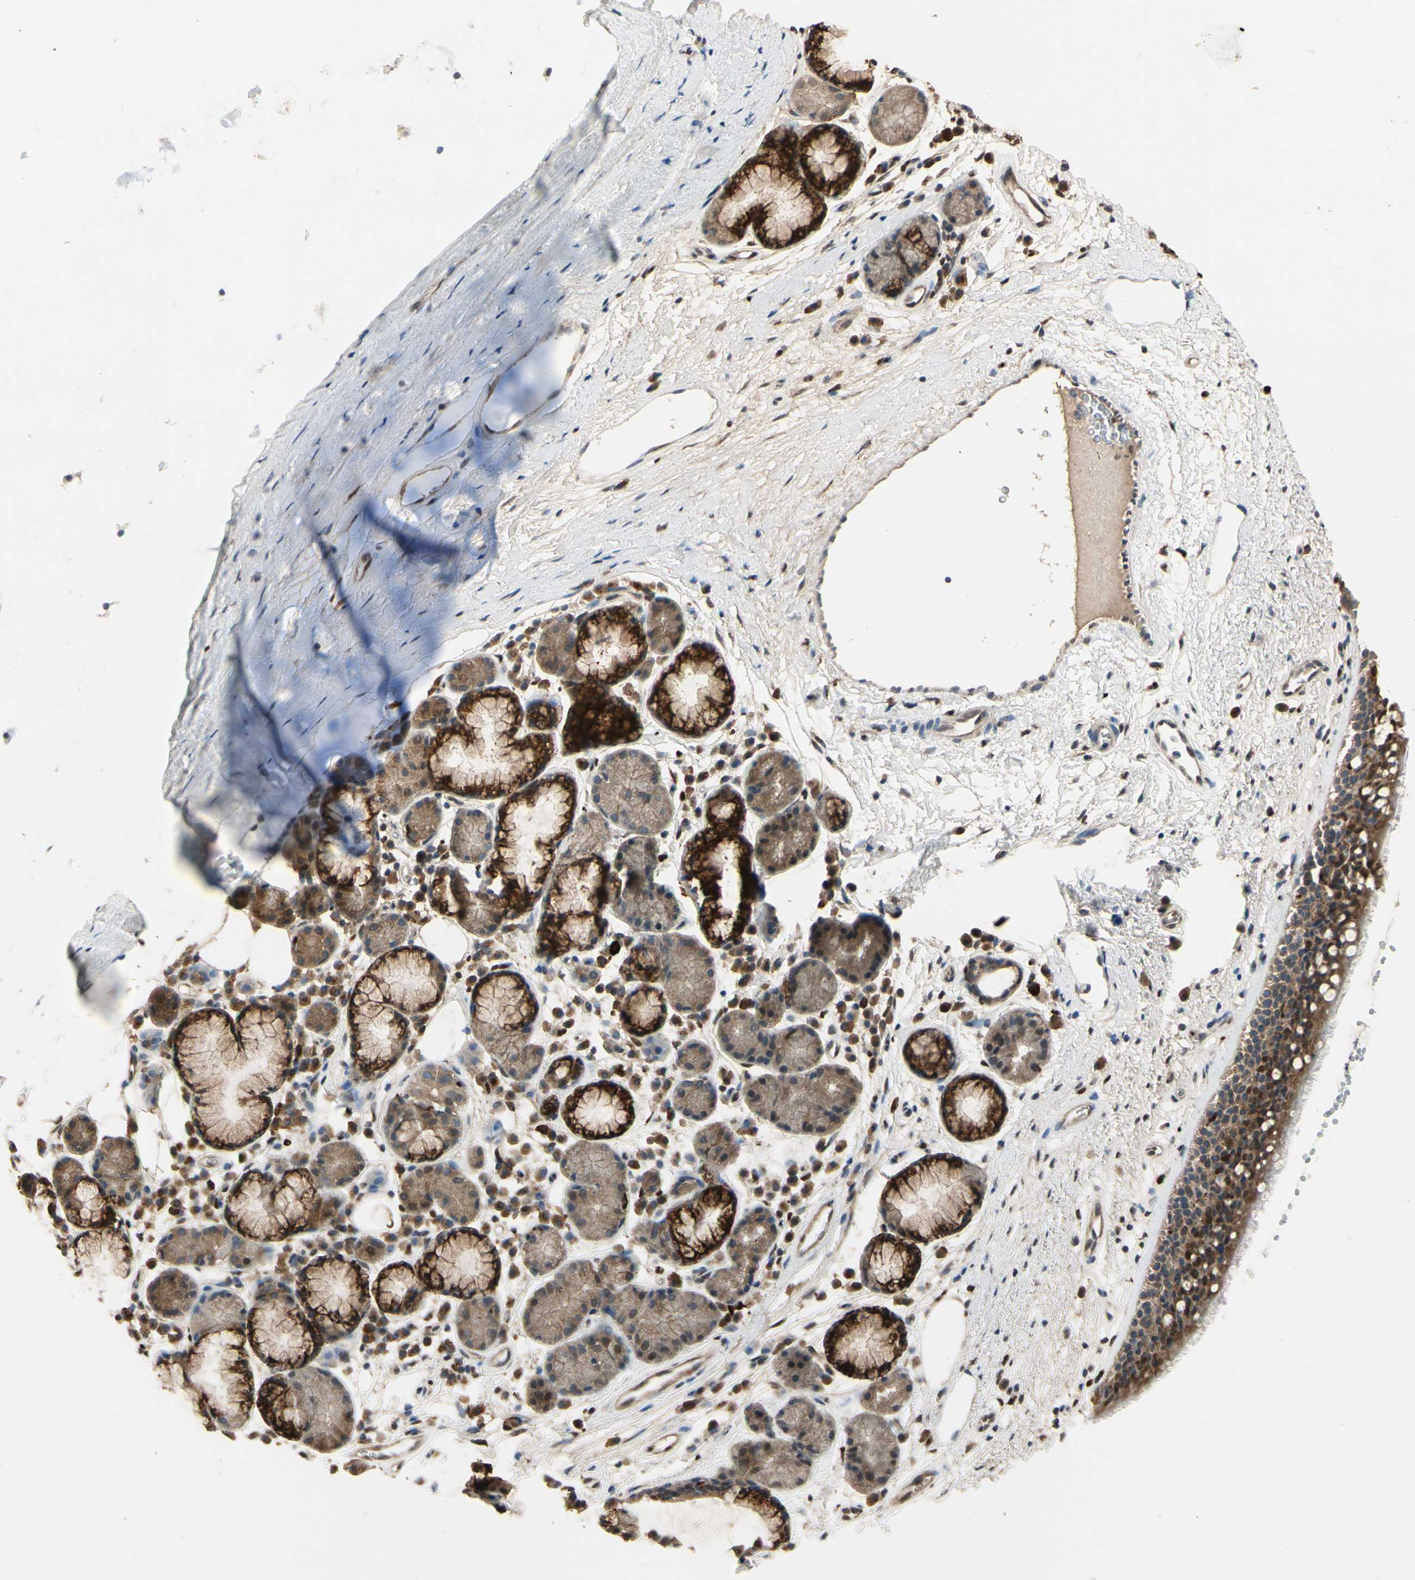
{"staining": {"intensity": "strong", "quantity": ">75%", "location": "cytoplasmic/membranous"}, "tissue": "bronchus", "cell_type": "Respiratory epithelial cells", "image_type": "normal", "snomed": [{"axis": "morphology", "description": "Normal tissue, NOS"}, {"axis": "topography", "description": "Bronchus"}], "caption": "This histopathology image displays unremarkable bronchus stained with immunohistochemistry (IHC) to label a protein in brown. The cytoplasmic/membranous of respiratory epithelial cells show strong positivity for the protein. Nuclei are counter-stained blue.", "gene": "CGREF1", "patient": {"sex": "female", "age": 54}}